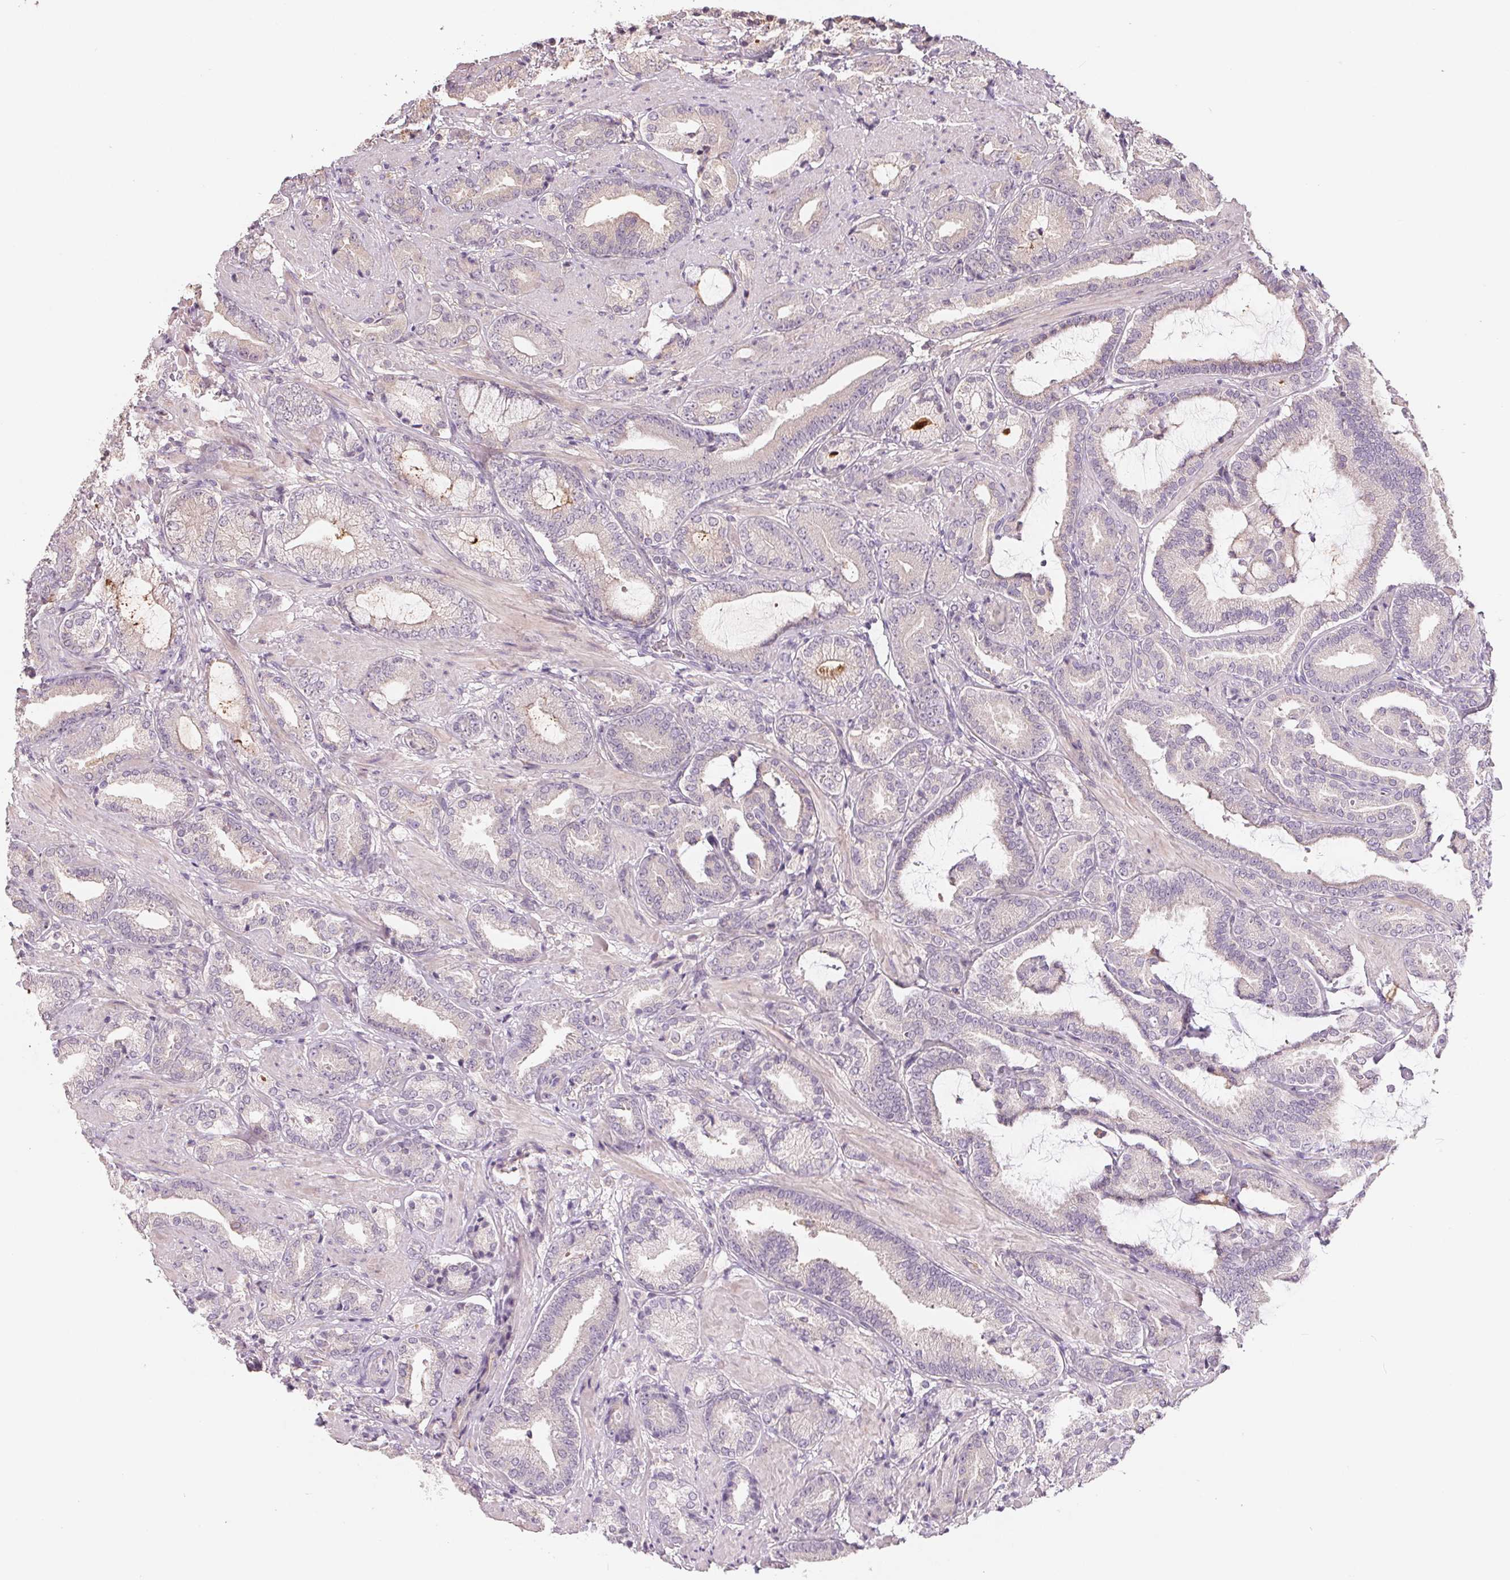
{"staining": {"intensity": "negative", "quantity": "none", "location": "none"}, "tissue": "prostate cancer", "cell_type": "Tumor cells", "image_type": "cancer", "snomed": [{"axis": "morphology", "description": "Adenocarcinoma, High grade"}, {"axis": "topography", "description": "Prostate"}], "caption": "The micrograph exhibits no significant expression in tumor cells of prostate adenocarcinoma (high-grade).", "gene": "VTCN1", "patient": {"sex": "male", "age": 56}}